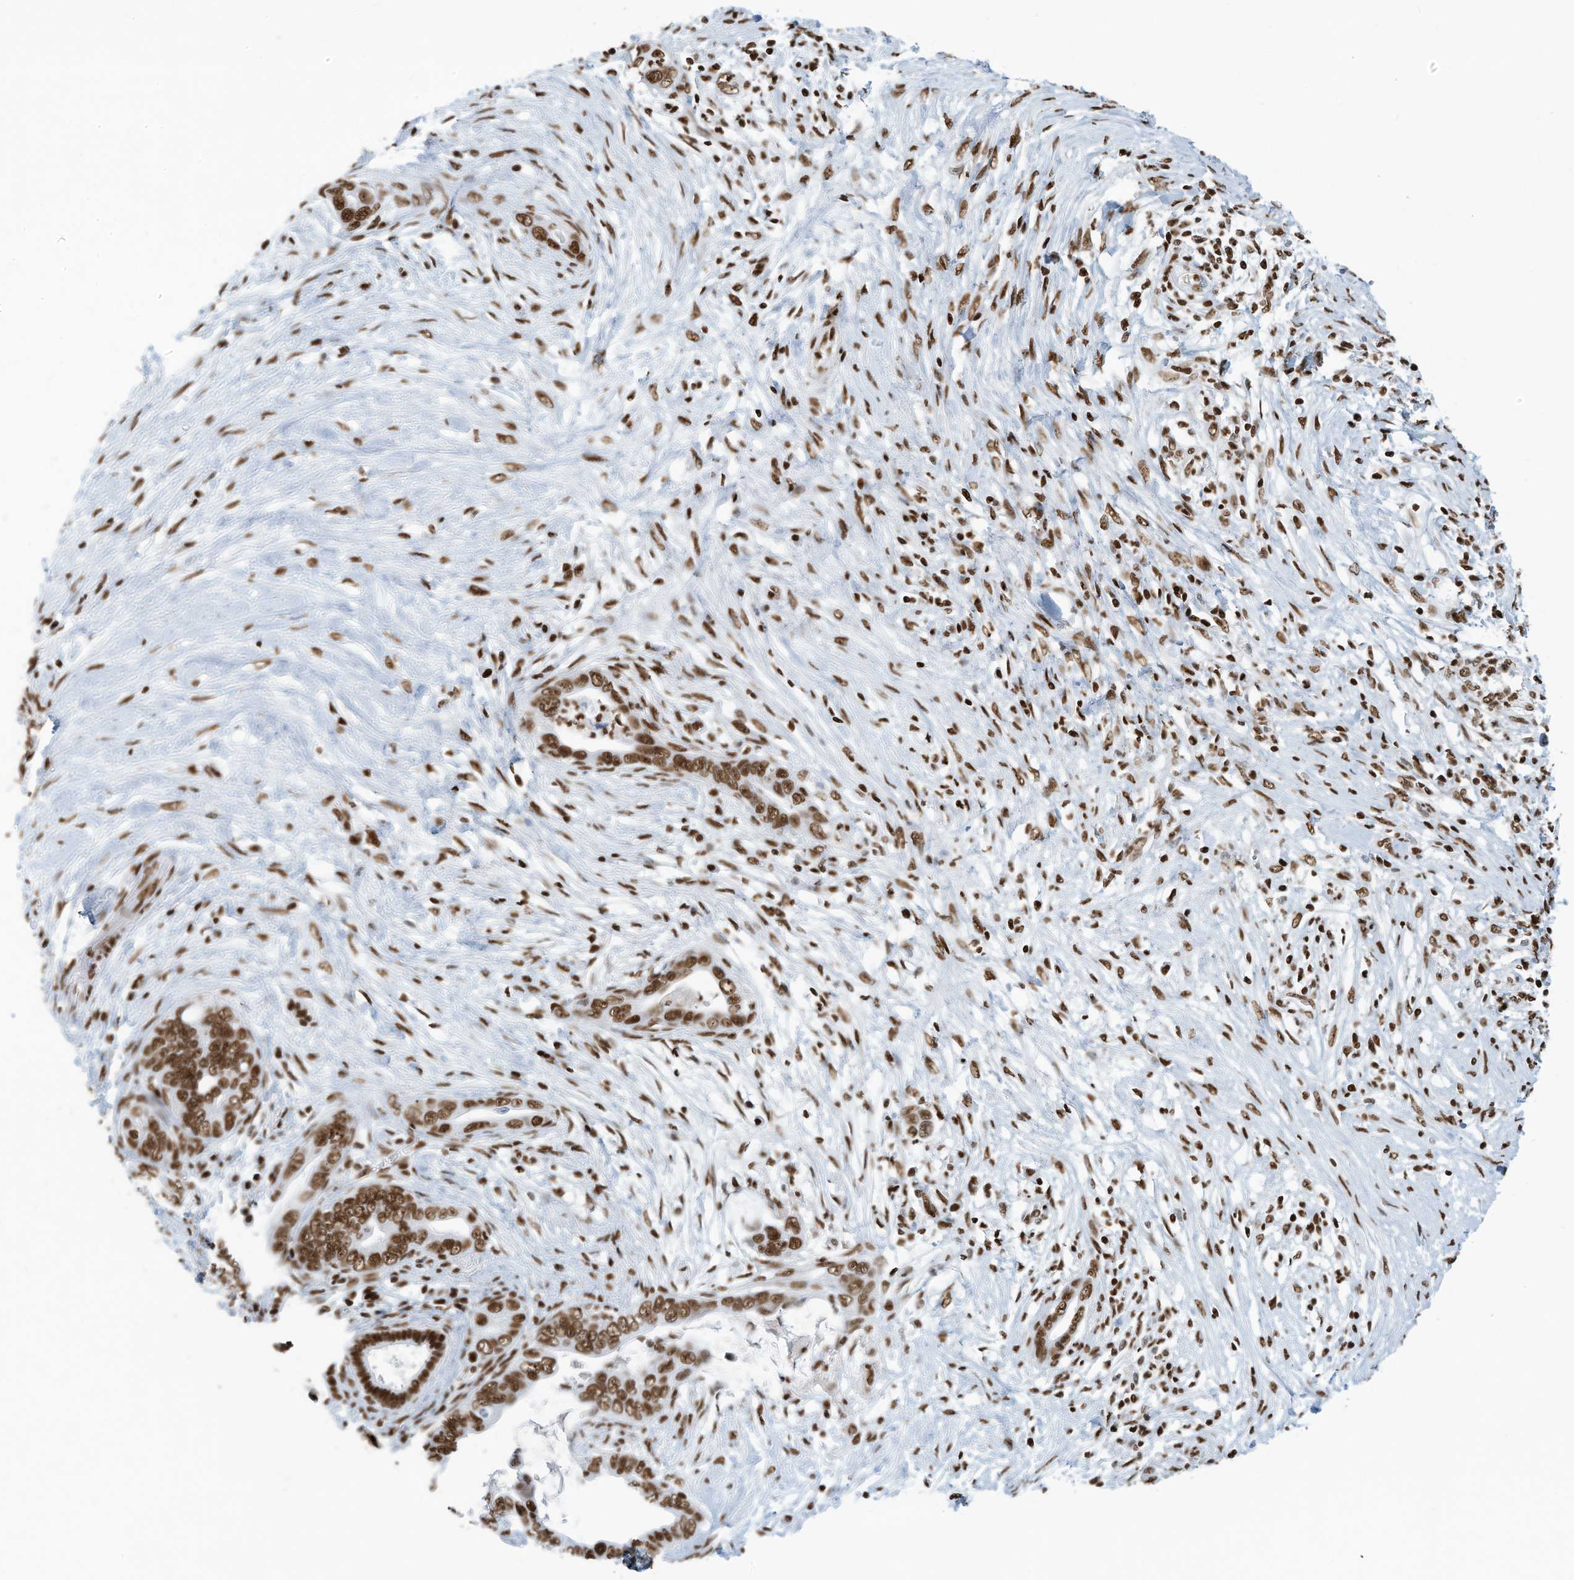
{"staining": {"intensity": "moderate", "quantity": ">75%", "location": "nuclear"}, "tissue": "pancreatic cancer", "cell_type": "Tumor cells", "image_type": "cancer", "snomed": [{"axis": "morphology", "description": "Adenocarcinoma, NOS"}, {"axis": "topography", "description": "Pancreas"}], "caption": "A histopathology image of human pancreatic adenocarcinoma stained for a protein reveals moderate nuclear brown staining in tumor cells. The staining was performed using DAB, with brown indicating positive protein expression. Nuclei are stained blue with hematoxylin.", "gene": "SARNP", "patient": {"sex": "male", "age": 75}}